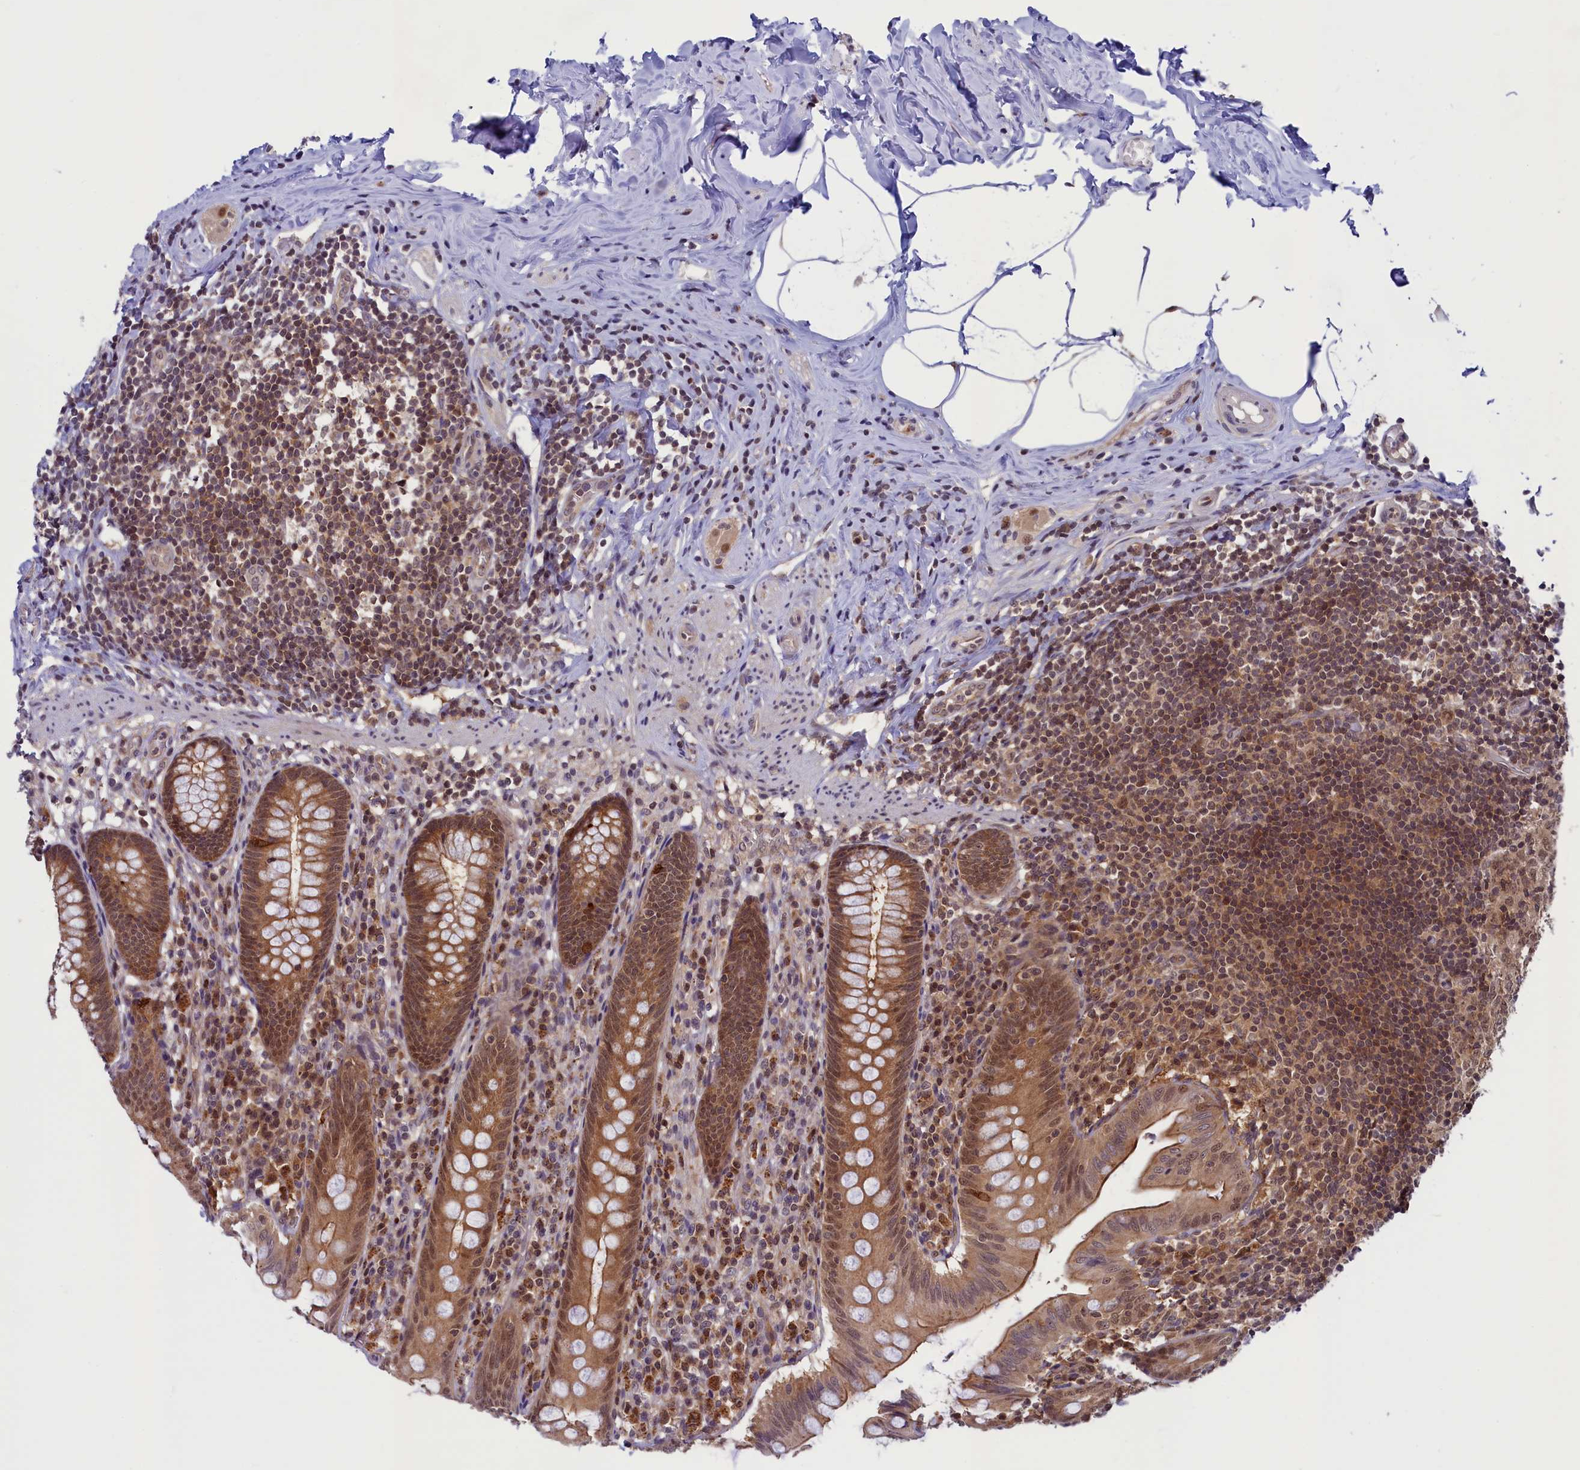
{"staining": {"intensity": "moderate", "quantity": ">75%", "location": "cytoplasmic/membranous,nuclear"}, "tissue": "appendix", "cell_type": "Glandular cells", "image_type": "normal", "snomed": [{"axis": "morphology", "description": "Normal tissue, NOS"}, {"axis": "topography", "description": "Appendix"}], "caption": "Brown immunohistochemical staining in unremarkable appendix demonstrates moderate cytoplasmic/membranous,nuclear staining in approximately >75% of glandular cells.", "gene": "SLC7A6OS", "patient": {"sex": "male", "age": 55}}